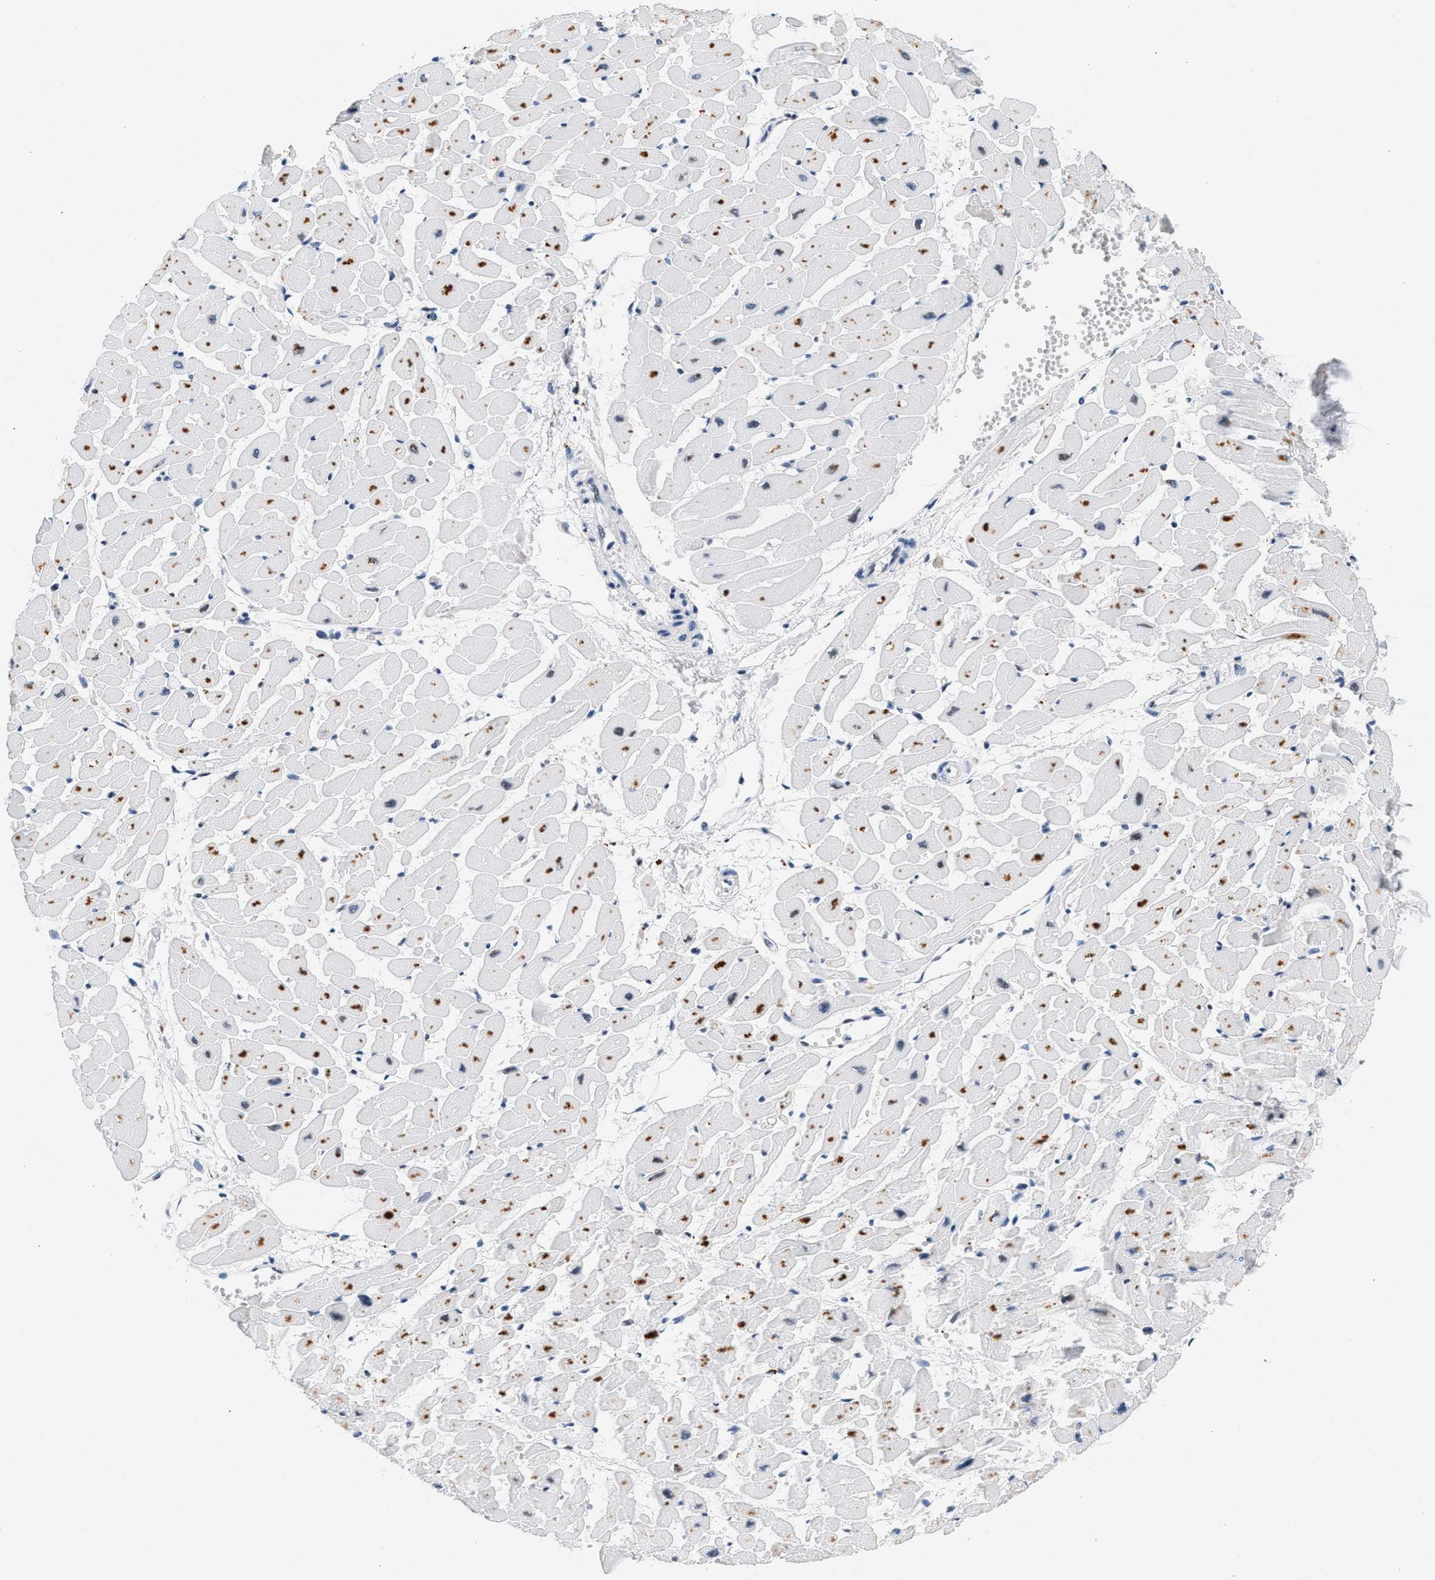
{"staining": {"intensity": "negative", "quantity": "none", "location": "none"}, "tissue": "heart muscle", "cell_type": "Cardiomyocytes", "image_type": "normal", "snomed": [{"axis": "morphology", "description": "Normal tissue, NOS"}, {"axis": "topography", "description": "Heart"}], "caption": "This is a histopathology image of immunohistochemistry staining of unremarkable heart muscle, which shows no staining in cardiomyocytes.", "gene": "ATF2", "patient": {"sex": "female", "age": 19}}